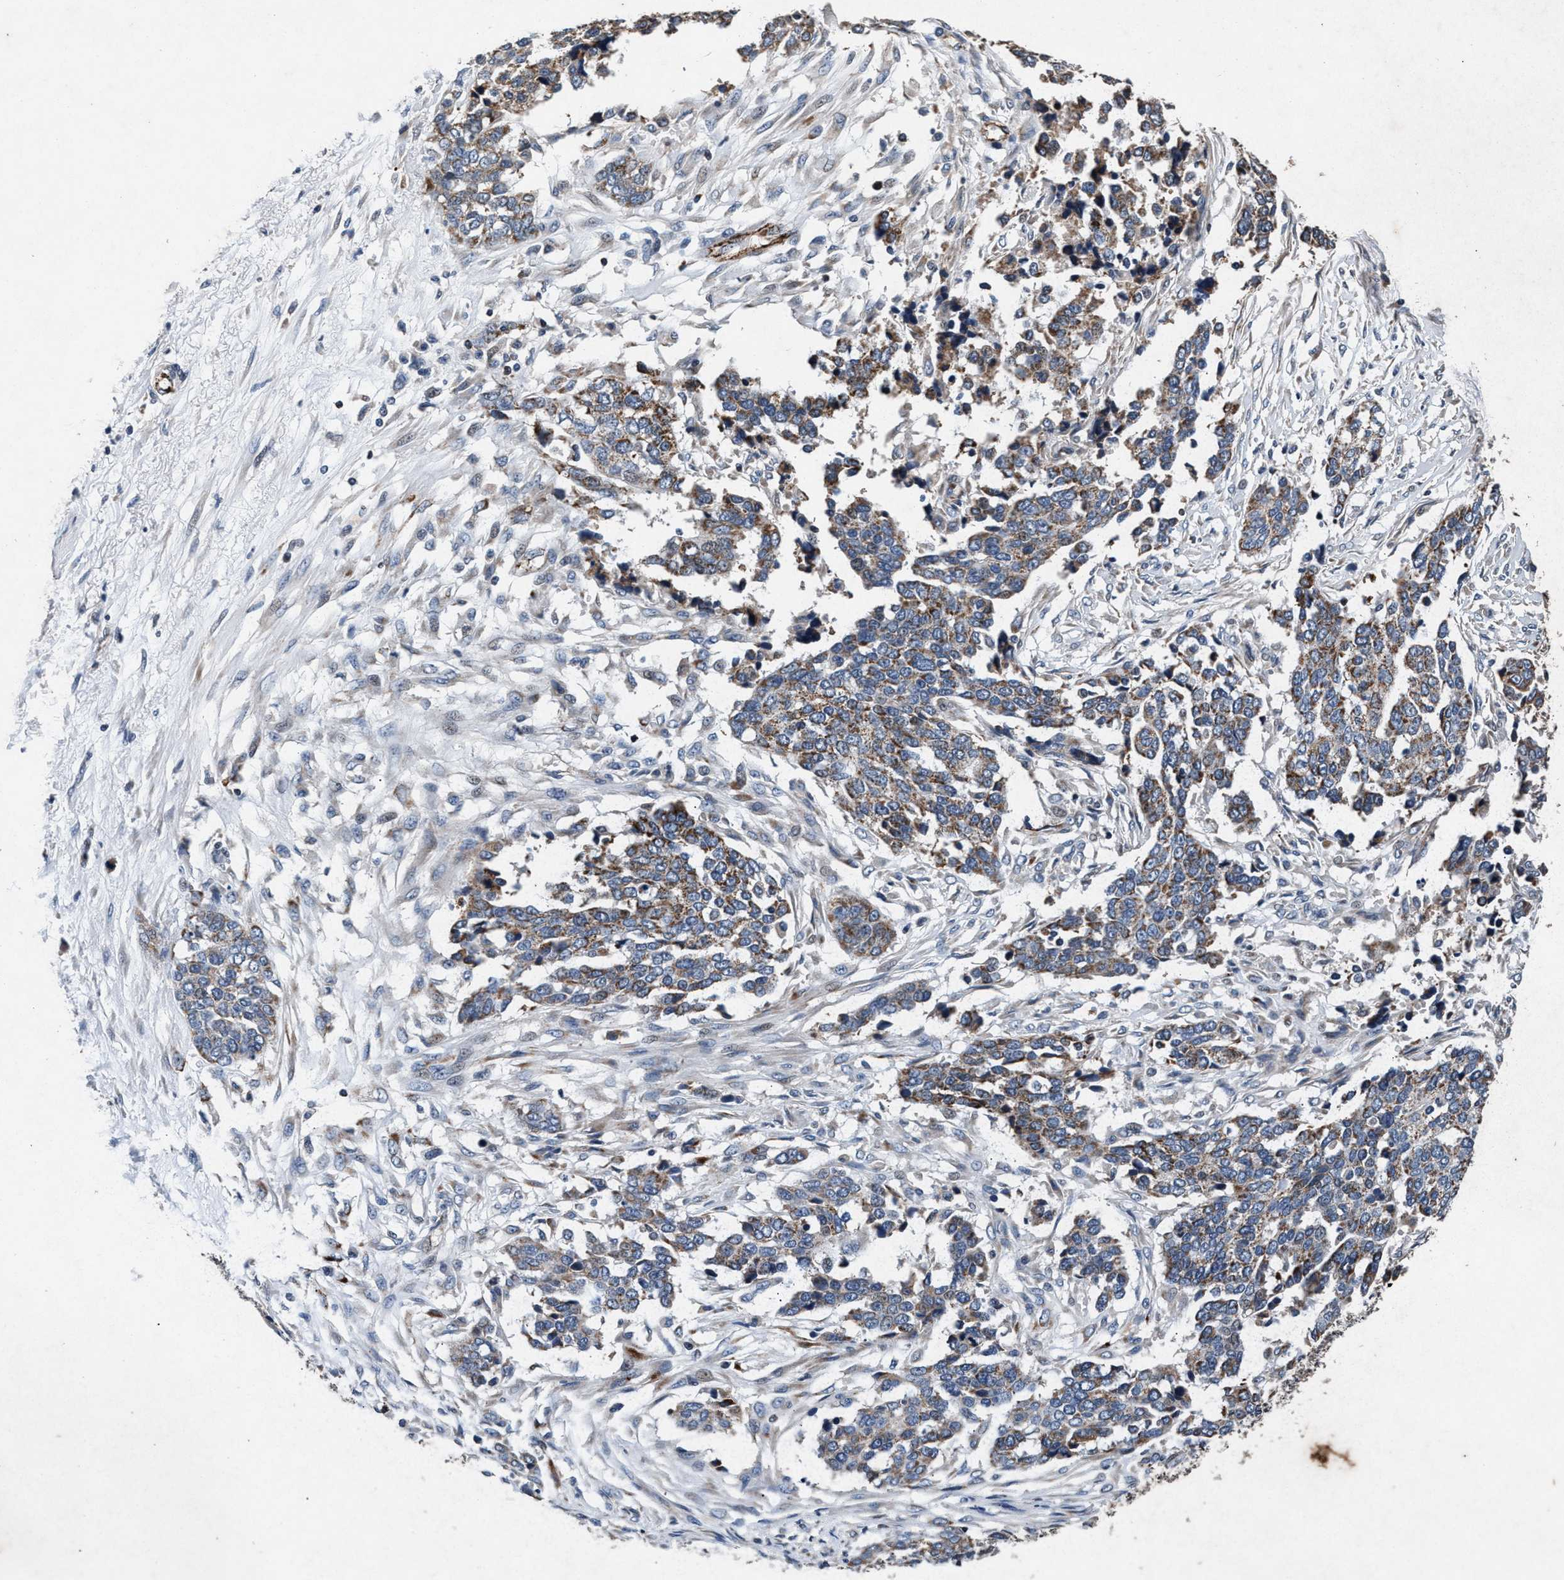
{"staining": {"intensity": "moderate", "quantity": "25%-75%", "location": "cytoplasmic/membranous"}, "tissue": "ovarian cancer", "cell_type": "Tumor cells", "image_type": "cancer", "snomed": [{"axis": "morphology", "description": "Cystadenocarcinoma, serous, NOS"}, {"axis": "topography", "description": "Ovary"}], "caption": "Tumor cells display medium levels of moderate cytoplasmic/membranous expression in approximately 25%-75% of cells in ovarian cancer (serous cystadenocarcinoma). (IHC, brightfield microscopy, high magnification).", "gene": "PKD2L1", "patient": {"sex": "female", "age": 44}}